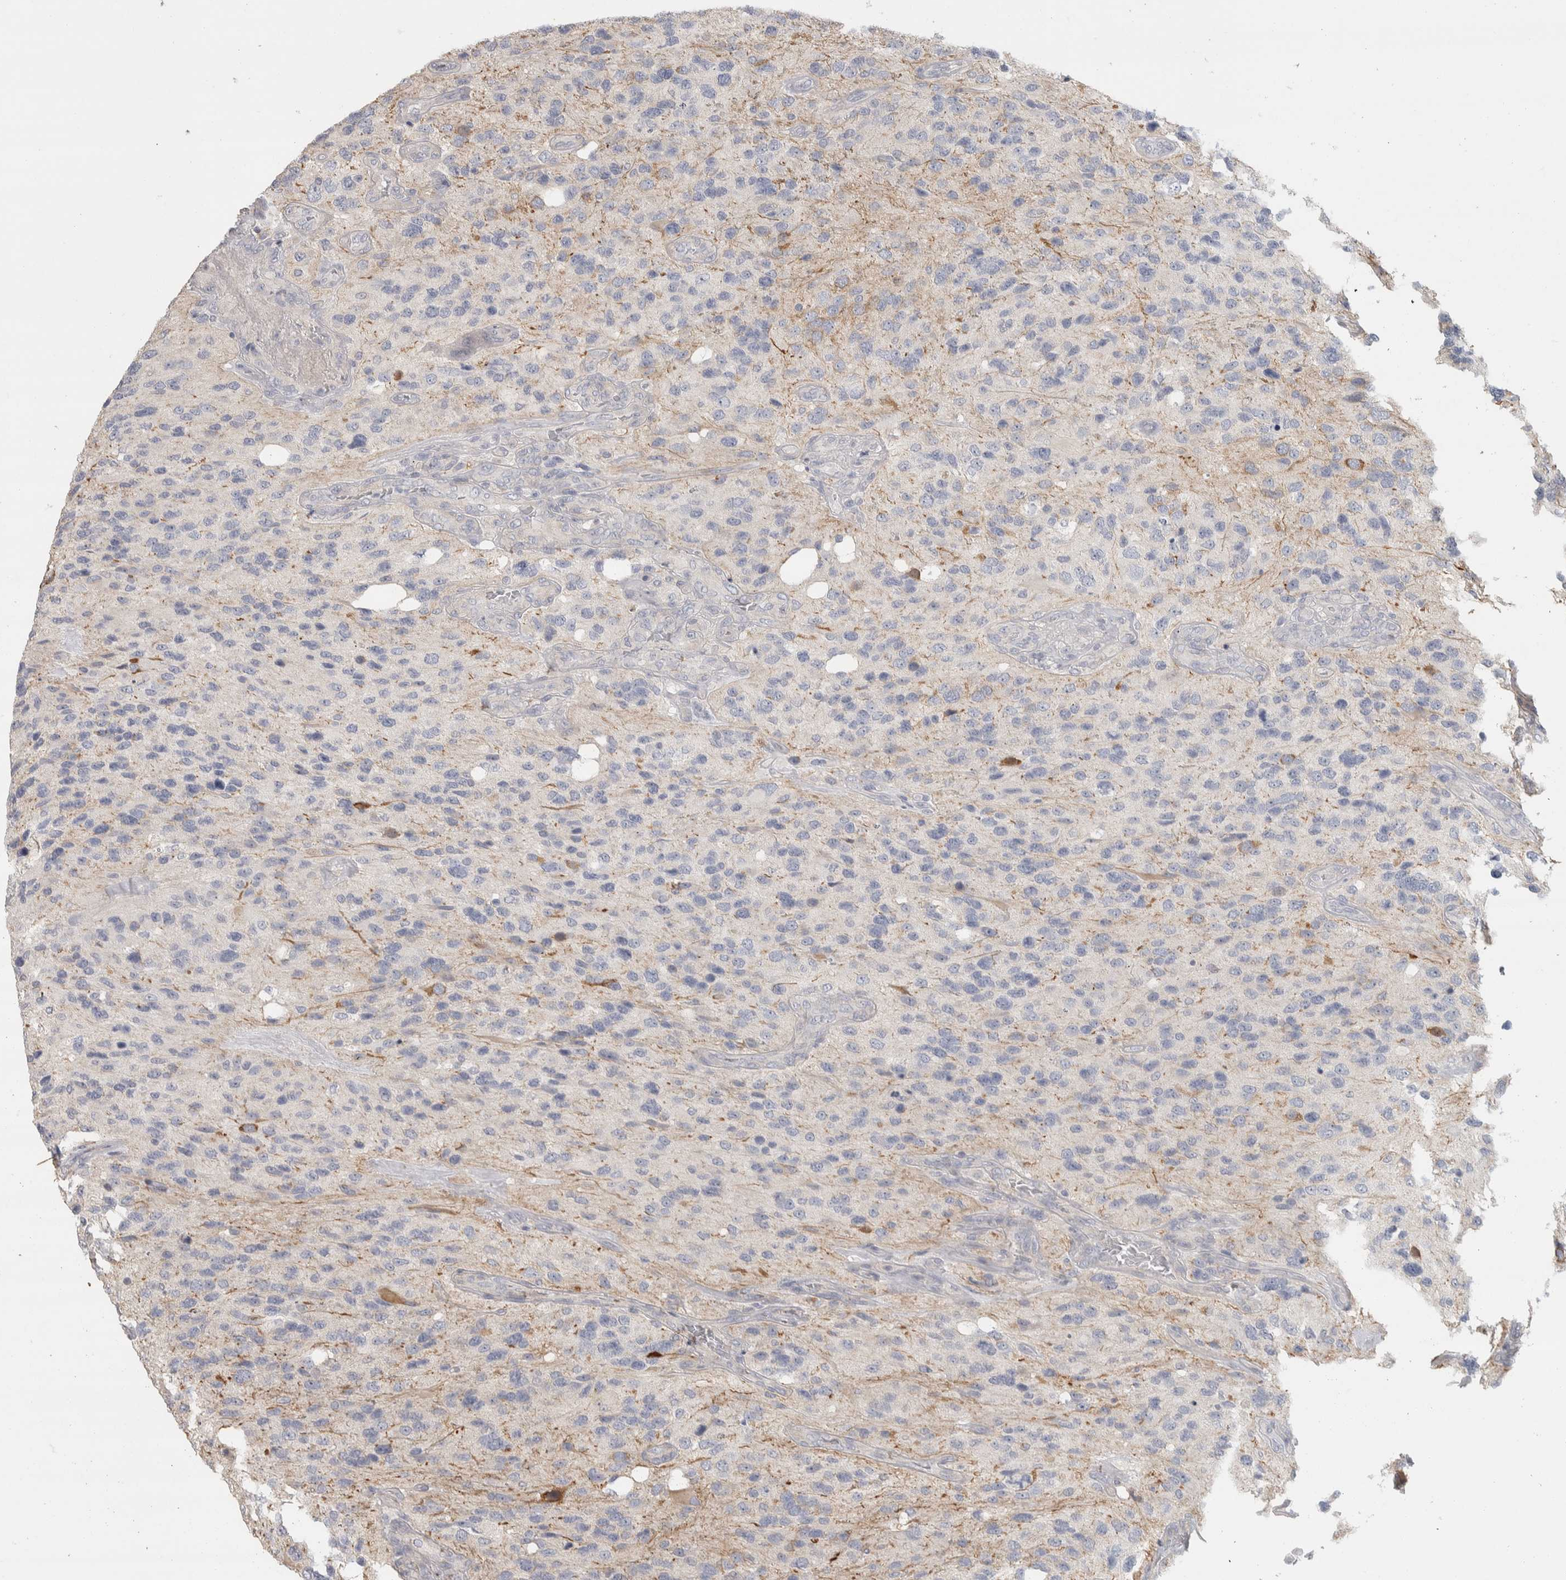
{"staining": {"intensity": "negative", "quantity": "none", "location": "none"}, "tissue": "glioma", "cell_type": "Tumor cells", "image_type": "cancer", "snomed": [{"axis": "morphology", "description": "Glioma, malignant, High grade"}, {"axis": "topography", "description": "Brain"}], "caption": "The micrograph exhibits no significant positivity in tumor cells of malignant glioma (high-grade). (Brightfield microscopy of DAB (3,3'-diaminobenzidine) immunohistochemistry at high magnification).", "gene": "DCXR", "patient": {"sex": "female", "age": 58}}